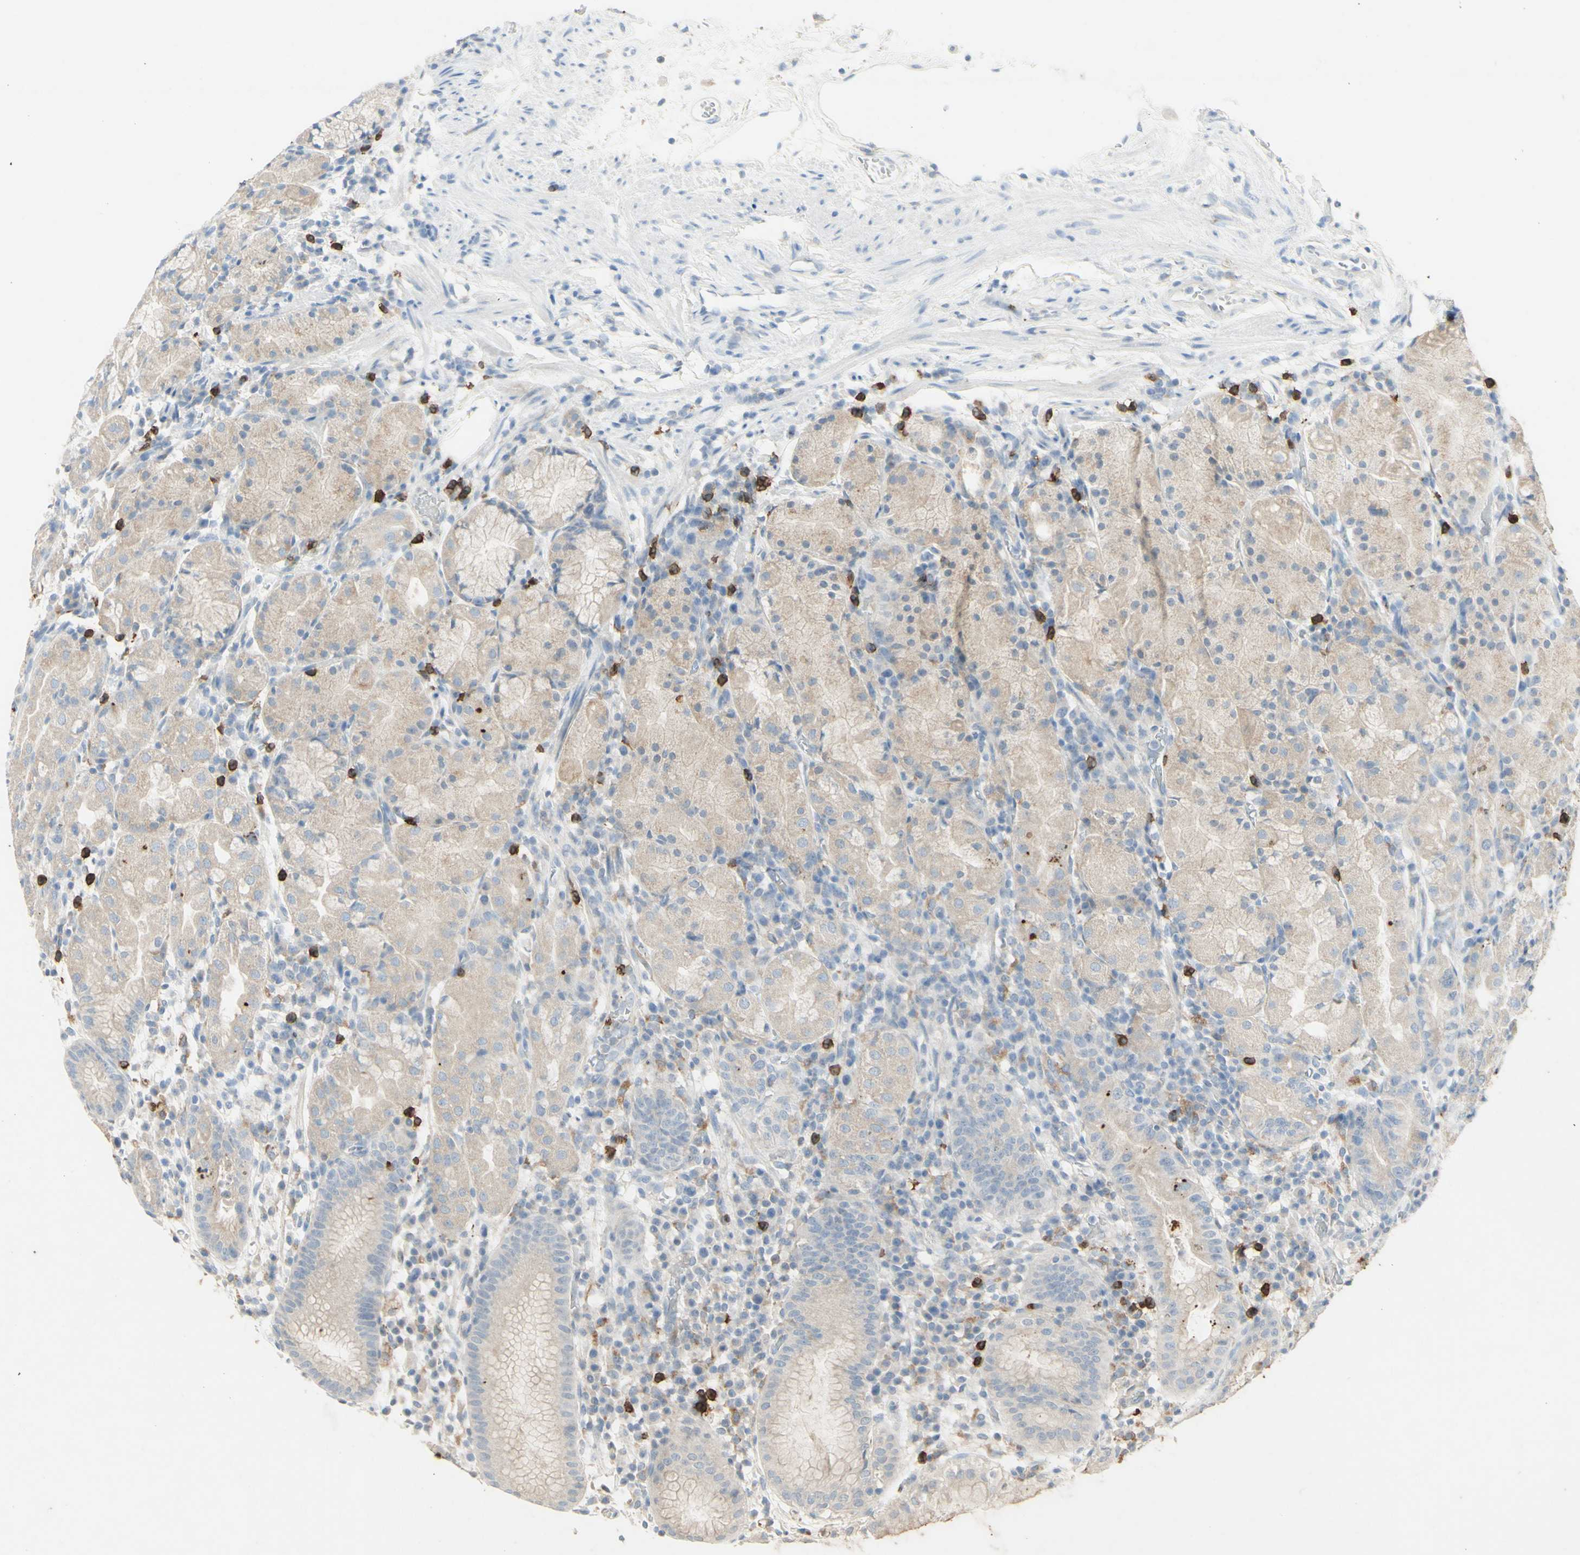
{"staining": {"intensity": "weak", "quantity": "25%-75%", "location": "cytoplasmic/membranous"}, "tissue": "stomach", "cell_type": "Glandular cells", "image_type": "normal", "snomed": [{"axis": "morphology", "description": "Normal tissue, NOS"}, {"axis": "topography", "description": "Stomach"}, {"axis": "topography", "description": "Stomach, lower"}], "caption": "The image shows staining of unremarkable stomach, revealing weak cytoplasmic/membranous protein staining (brown color) within glandular cells. Ihc stains the protein of interest in brown and the nuclei are stained blue.", "gene": "ATP6V1B1", "patient": {"sex": "female", "age": 75}}